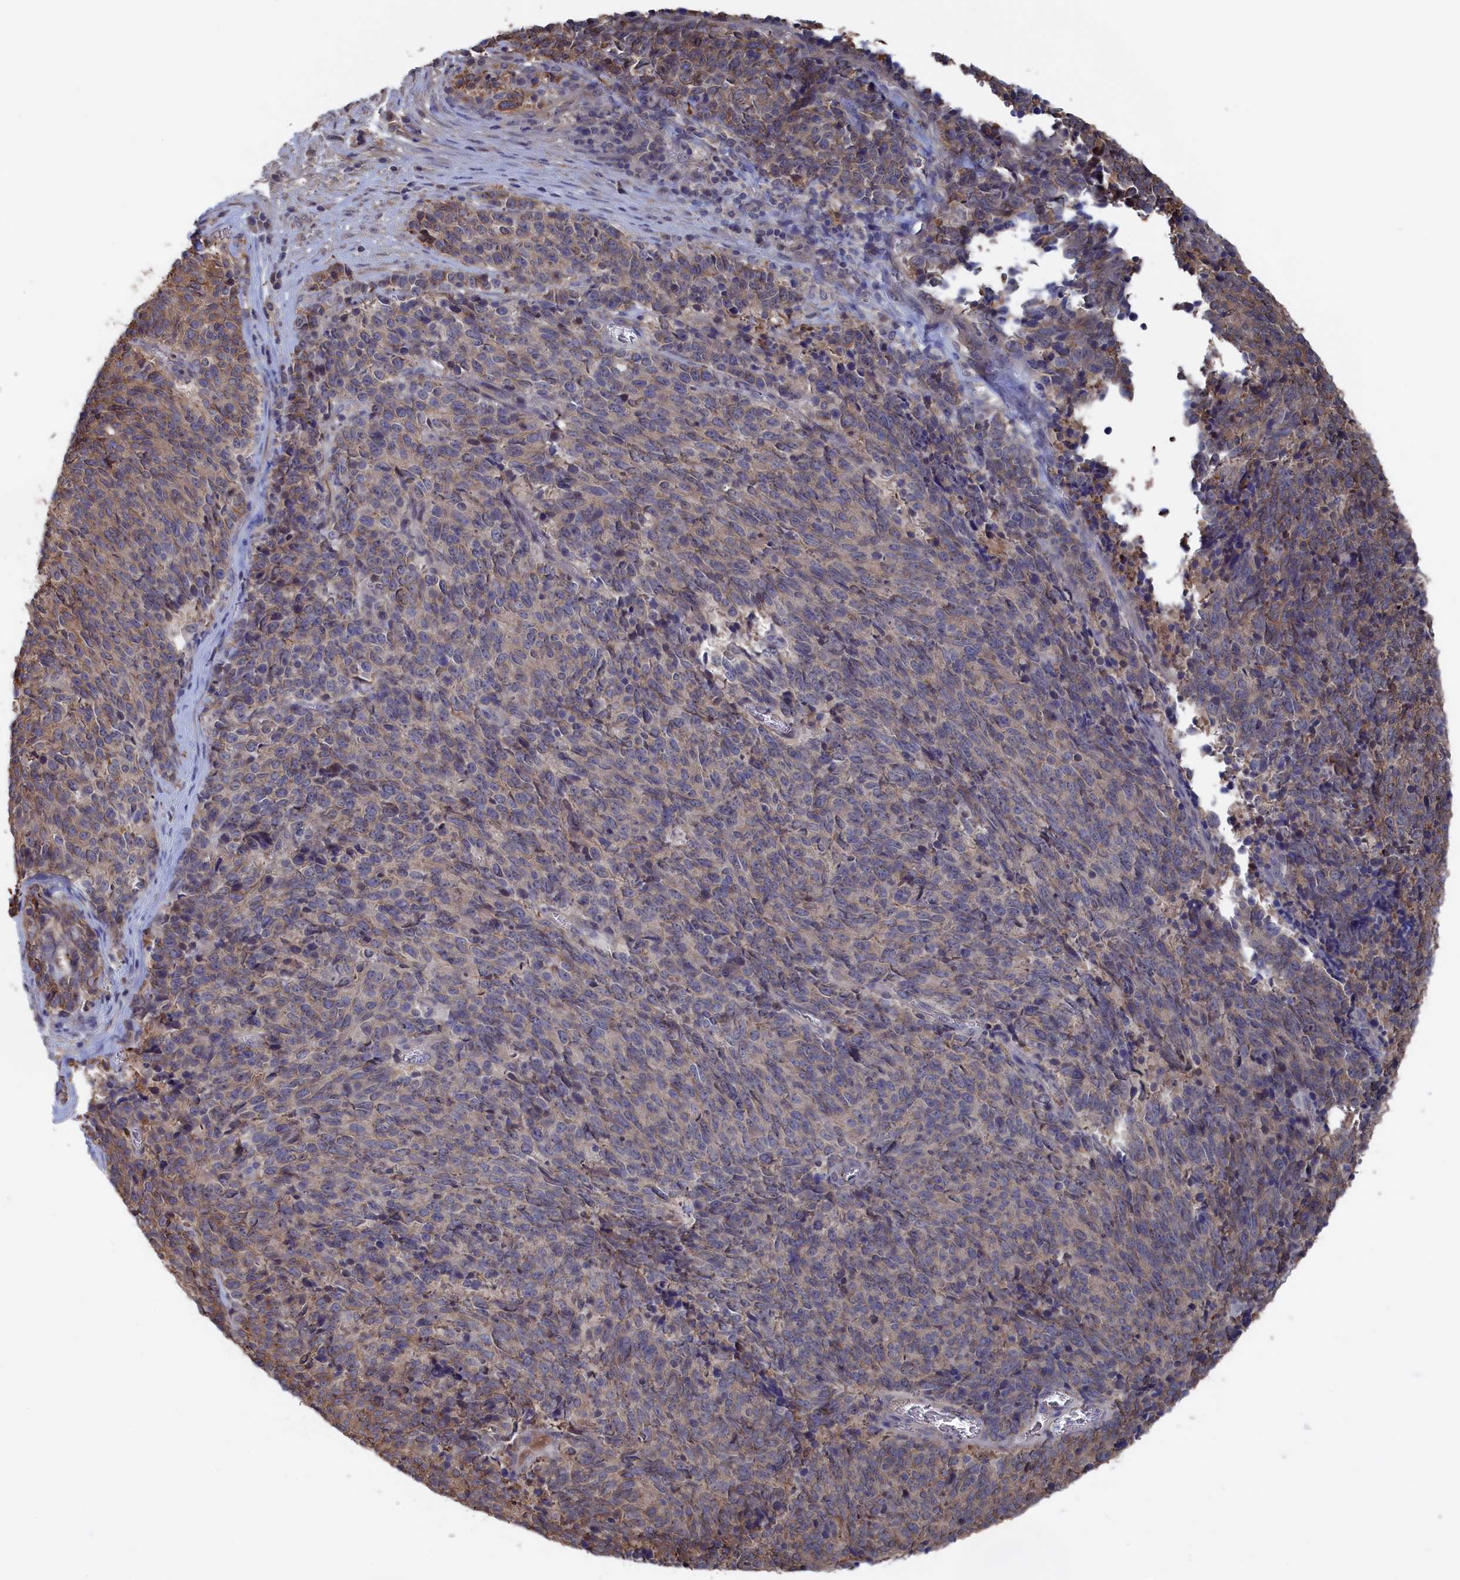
{"staining": {"intensity": "weak", "quantity": "25%-75%", "location": "cytoplasmic/membranous"}, "tissue": "cervical cancer", "cell_type": "Tumor cells", "image_type": "cancer", "snomed": [{"axis": "morphology", "description": "Squamous cell carcinoma, NOS"}, {"axis": "topography", "description": "Cervix"}], "caption": "A high-resolution micrograph shows immunohistochemistry staining of cervical cancer (squamous cell carcinoma), which exhibits weak cytoplasmic/membranous staining in about 25%-75% of tumor cells.", "gene": "NUTF2", "patient": {"sex": "female", "age": 29}}